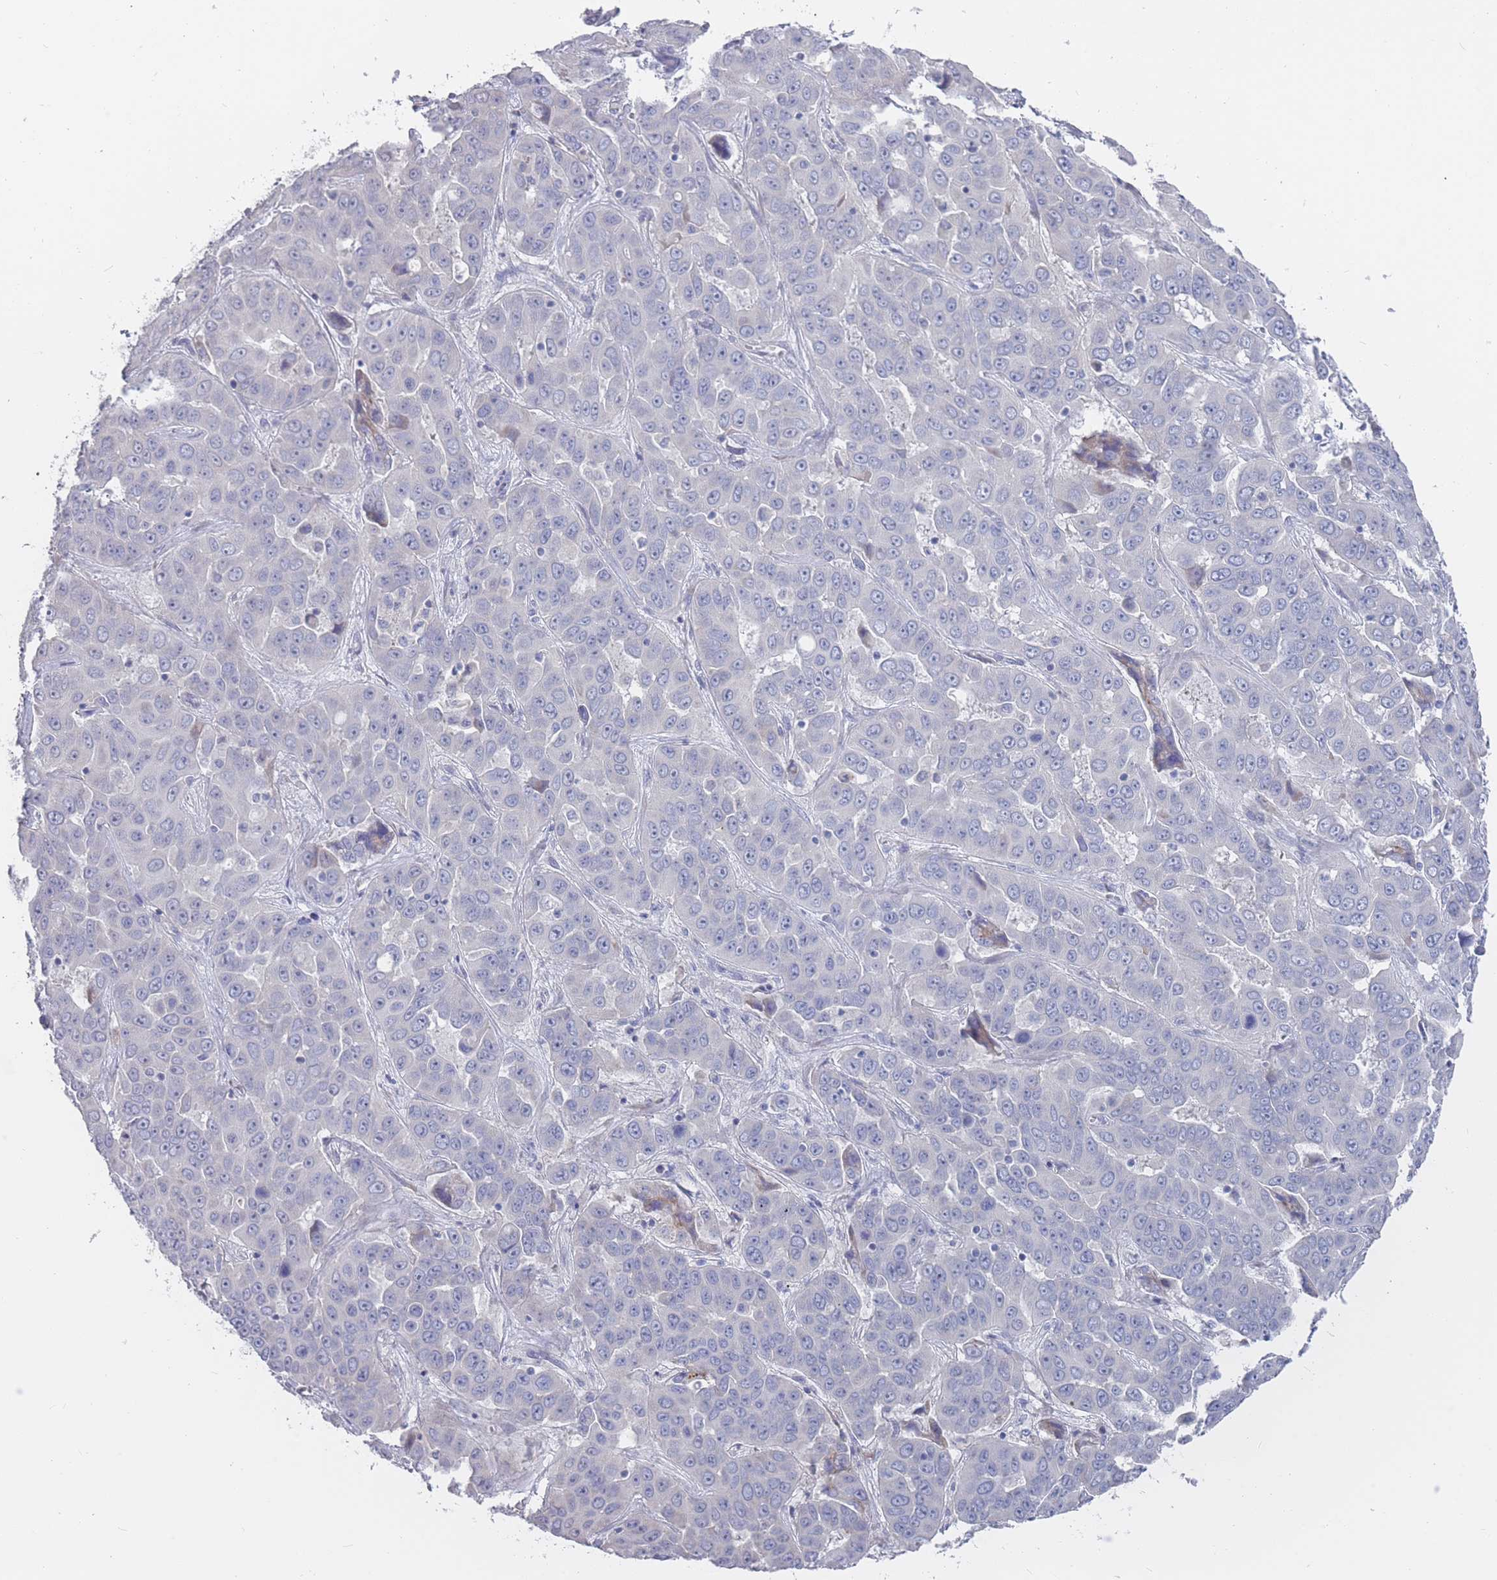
{"staining": {"intensity": "negative", "quantity": "none", "location": "none"}, "tissue": "liver cancer", "cell_type": "Tumor cells", "image_type": "cancer", "snomed": [{"axis": "morphology", "description": "Cholangiocarcinoma"}, {"axis": "topography", "description": "Liver"}], "caption": "Tumor cells are negative for protein expression in human liver cancer (cholangiocarcinoma). Nuclei are stained in blue.", "gene": "PIGU", "patient": {"sex": "female", "age": 52}}